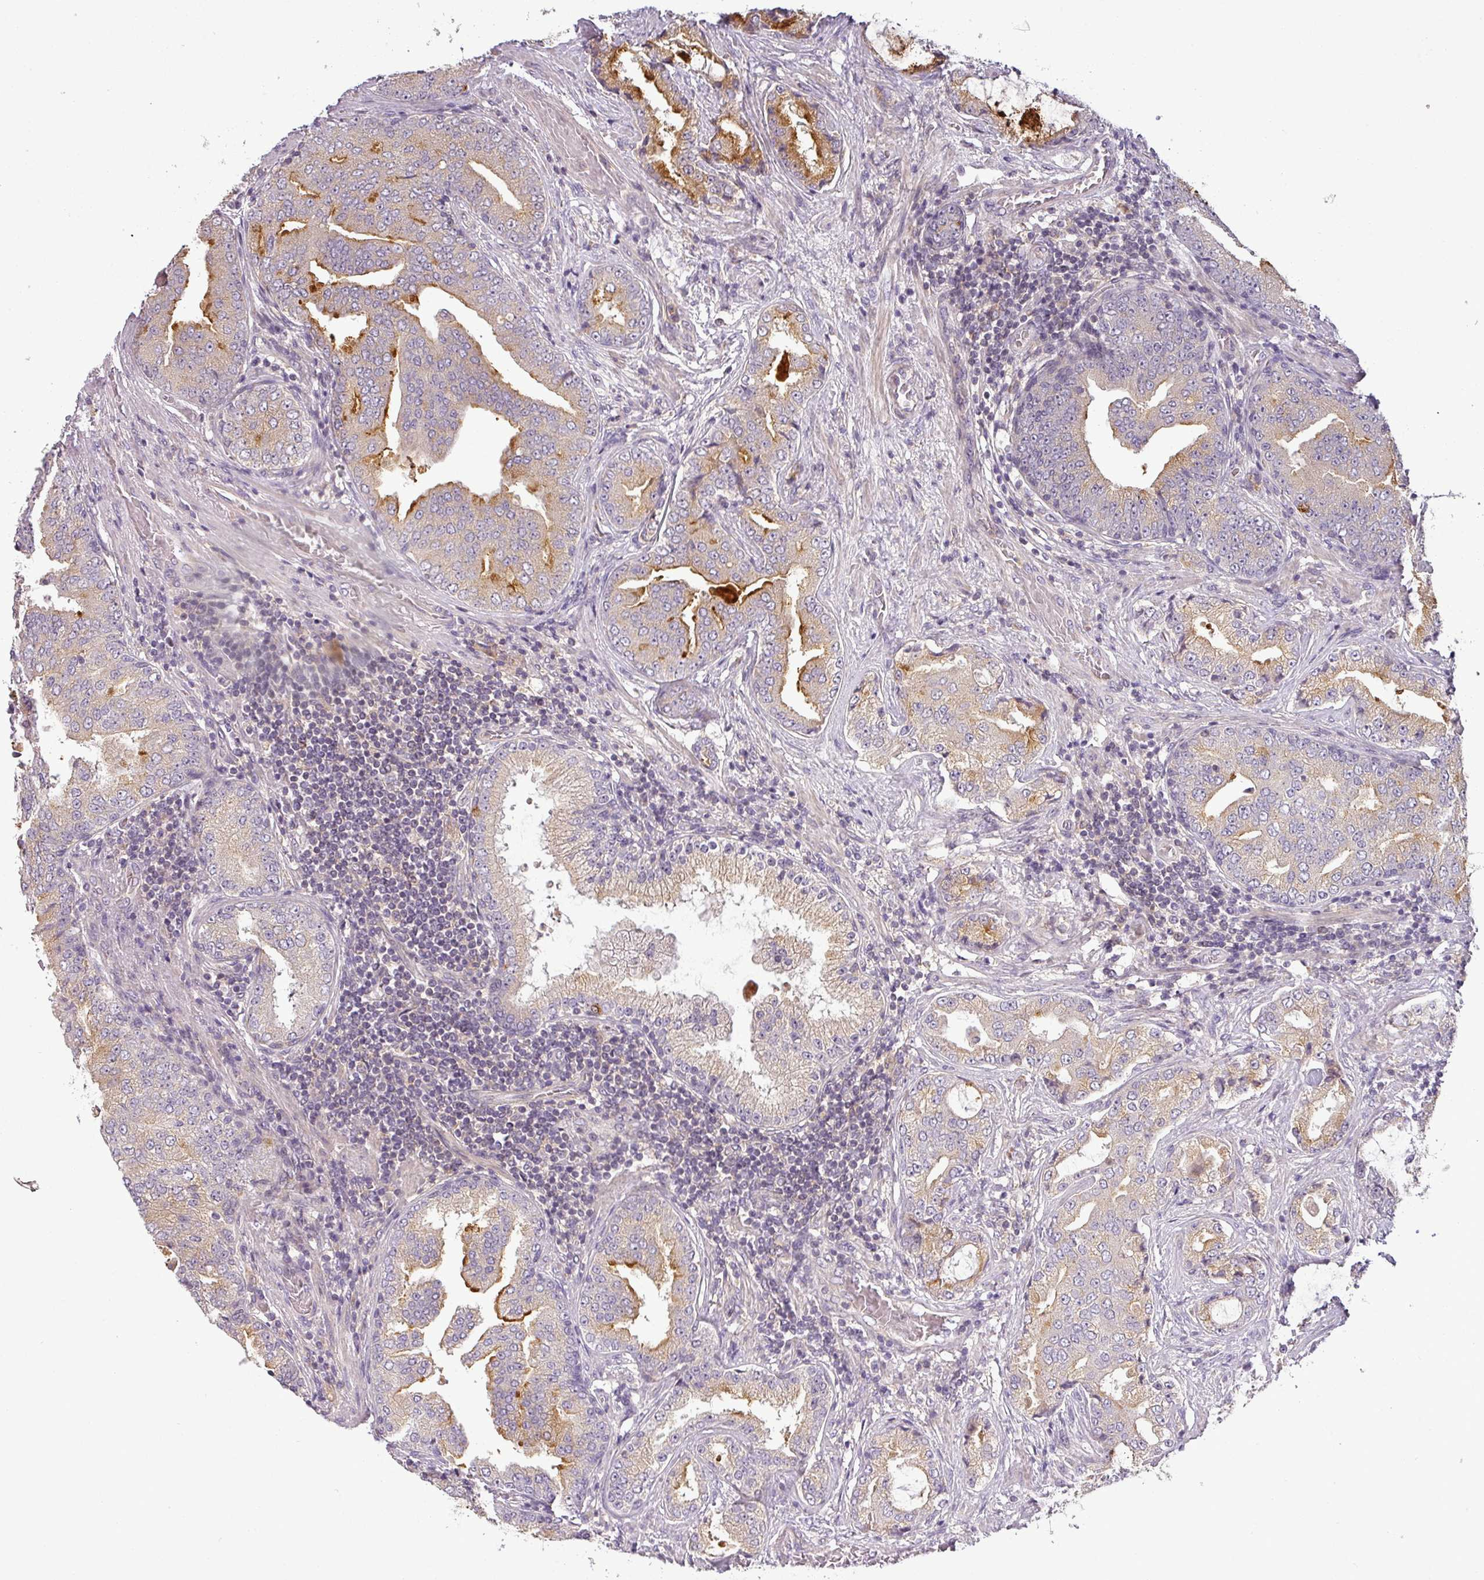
{"staining": {"intensity": "moderate", "quantity": "<25%", "location": "cytoplasmic/membranous"}, "tissue": "prostate cancer", "cell_type": "Tumor cells", "image_type": "cancer", "snomed": [{"axis": "morphology", "description": "Adenocarcinoma, High grade"}, {"axis": "topography", "description": "Prostate"}], "caption": "Immunohistochemical staining of prostate high-grade adenocarcinoma demonstrates low levels of moderate cytoplasmic/membranous expression in about <25% of tumor cells.", "gene": "NIN", "patient": {"sex": "male", "age": 68}}